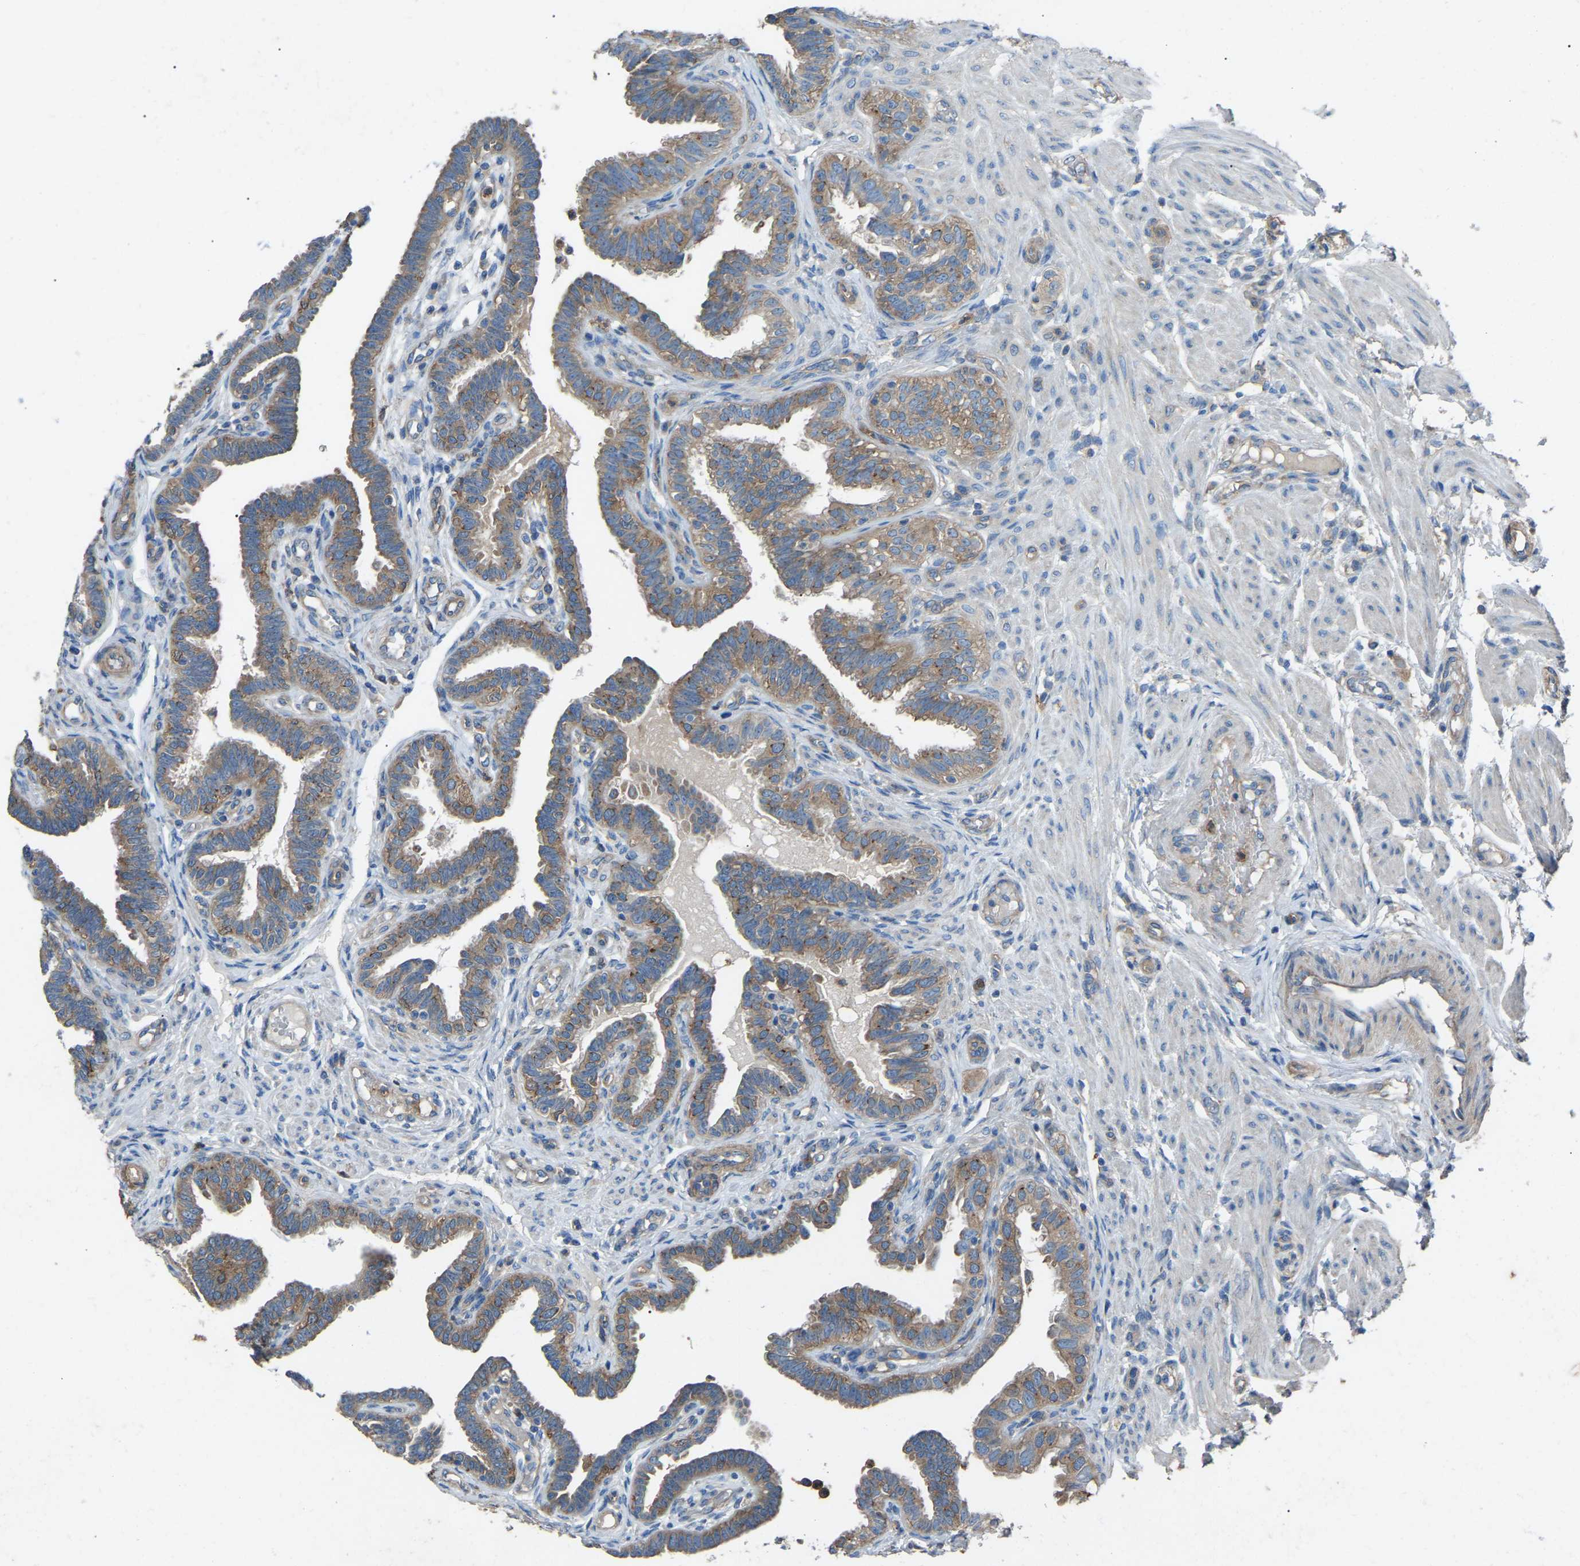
{"staining": {"intensity": "strong", "quantity": ">75%", "location": "cytoplasmic/membranous"}, "tissue": "fallopian tube", "cell_type": "Glandular cells", "image_type": "normal", "snomed": [{"axis": "morphology", "description": "Normal tissue, NOS"}, {"axis": "topography", "description": "Fallopian tube"}, {"axis": "topography", "description": "Placenta"}], "caption": "The image reveals immunohistochemical staining of normal fallopian tube. There is strong cytoplasmic/membranous positivity is appreciated in about >75% of glandular cells.", "gene": "AIMP1", "patient": {"sex": "female", "age": 34}}